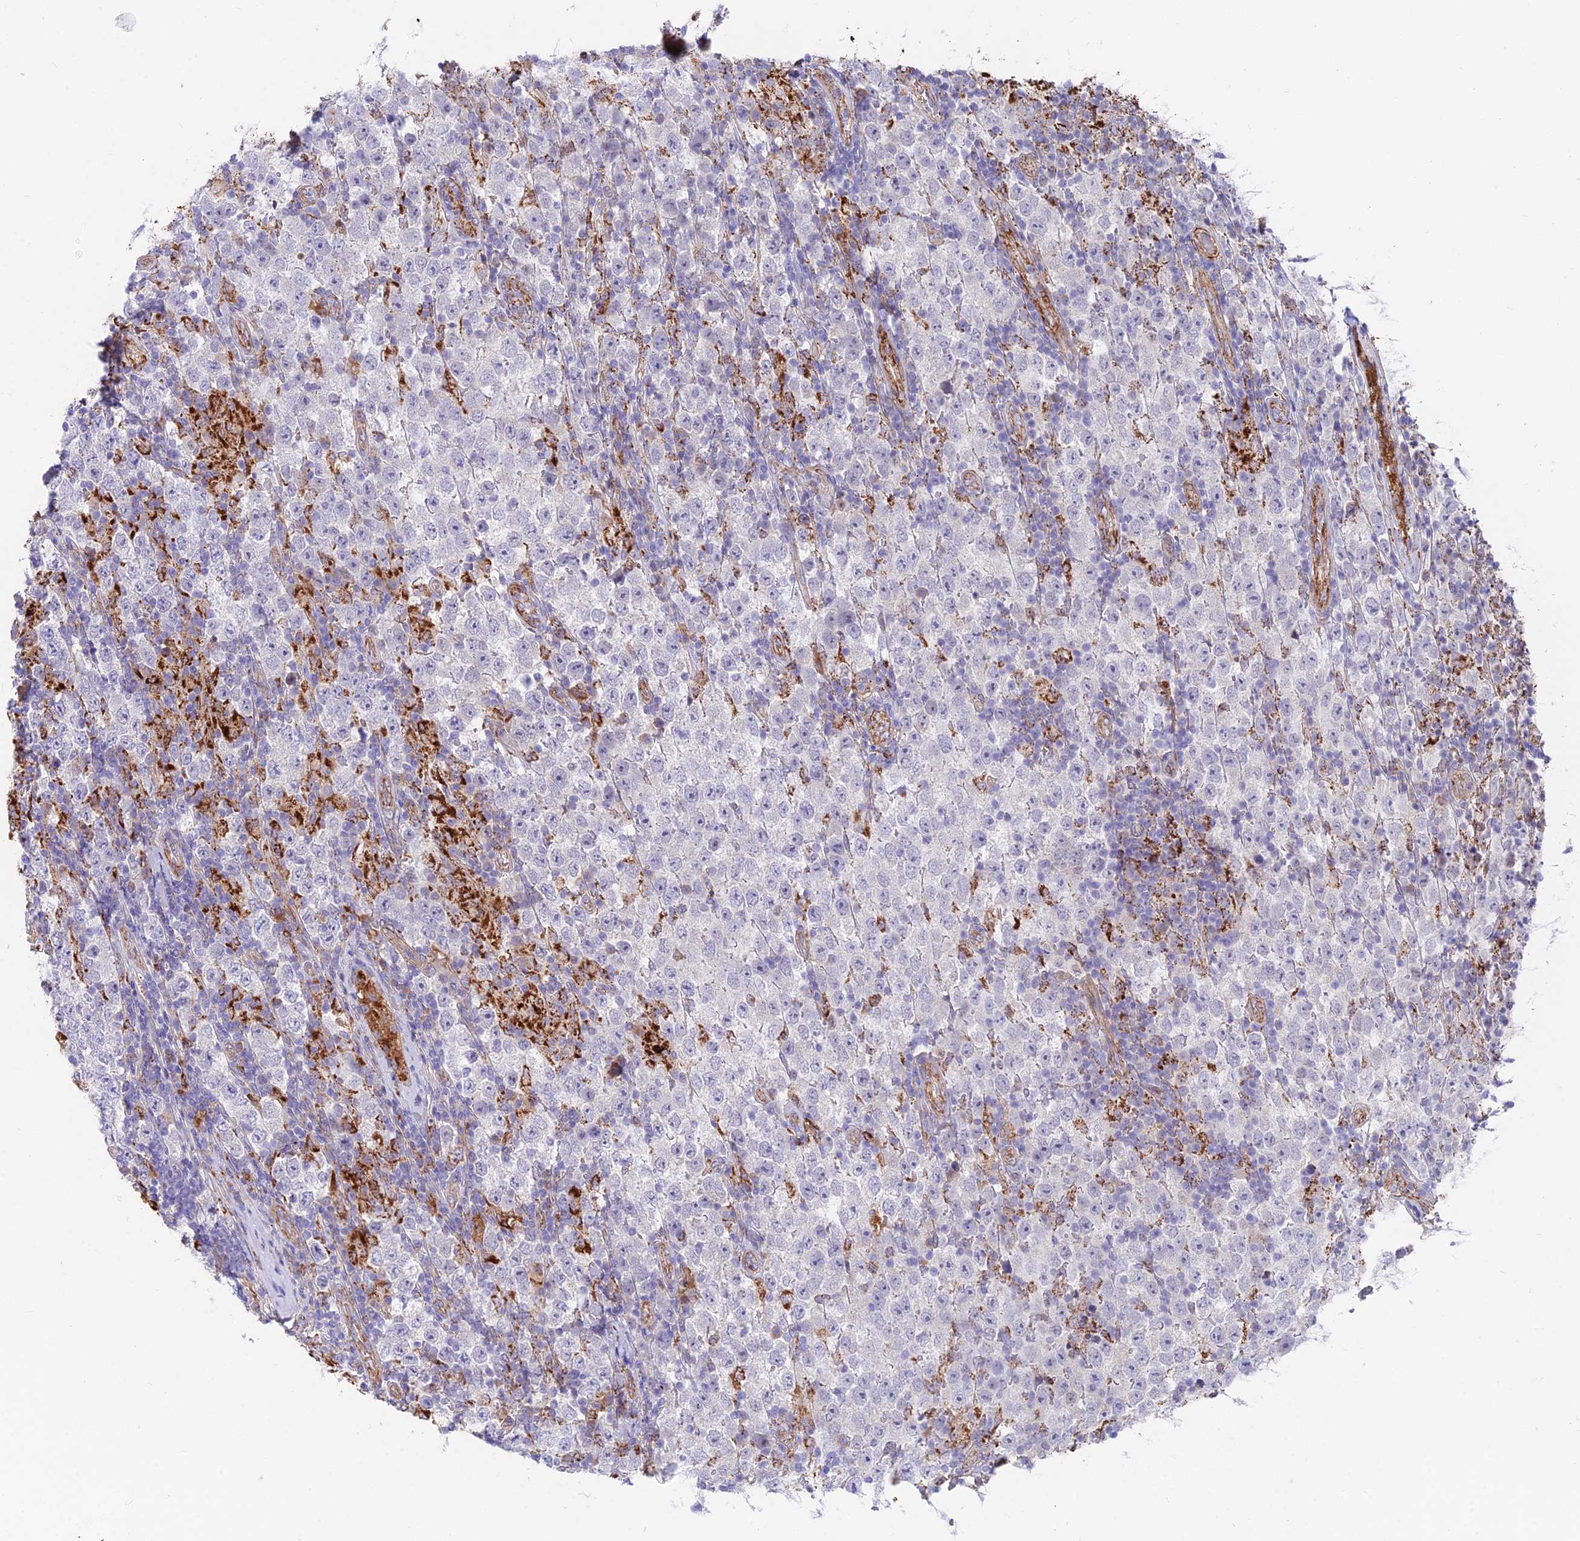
{"staining": {"intensity": "negative", "quantity": "none", "location": "none"}, "tissue": "testis cancer", "cell_type": "Tumor cells", "image_type": "cancer", "snomed": [{"axis": "morphology", "description": "Normal tissue, NOS"}, {"axis": "morphology", "description": "Urothelial carcinoma, High grade"}, {"axis": "morphology", "description": "Seminoma, NOS"}, {"axis": "morphology", "description": "Carcinoma, Embryonal, NOS"}, {"axis": "topography", "description": "Urinary bladder"}, {"axis": "topography", "description": "Testis"}], "caption": "Tumor cells are negative for brown protein staining in testis cancer (embryonal carcinoma).", "gene": "TIGD6", "patient": {"sex": "male", "age": 41}}